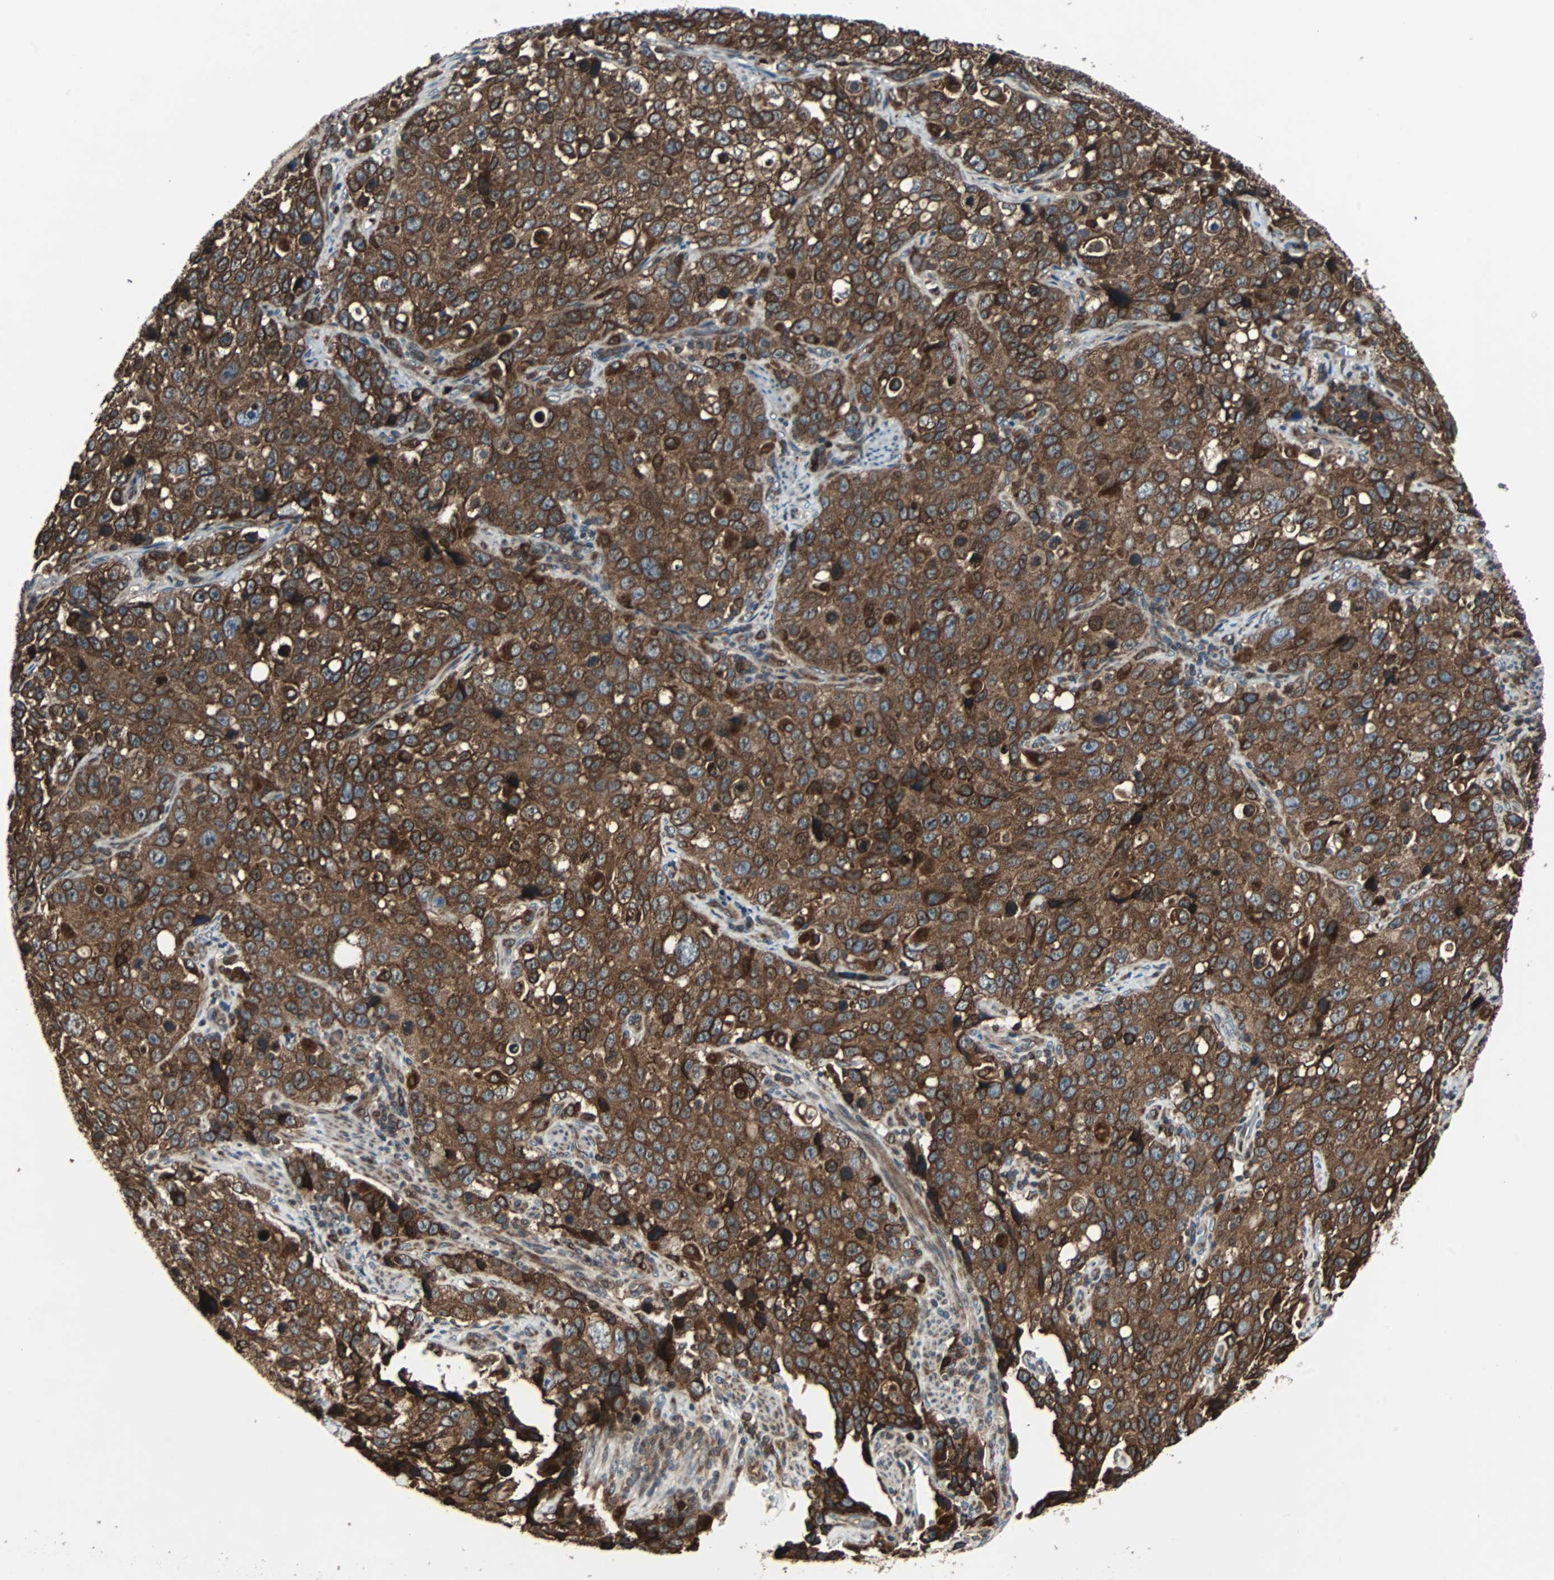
{"staining": {"intensity": "strong", "quantity": ">75%", "location": "cytoplasmic/membranous"}, "tissue": "stomach cancer", "cell_type": "Tumor cells", "image_type": "cancer", "snomed": [{"axis": "morphology", "description": "Normal tissue, NOS"}, {"axis": "morphology", "description": "Adenocarcinoma, NOS"}, {"axis": "topography", "description": "Stomach"}], "caption": "Stomach cancer (adenocarcinoma) stained with DAB IHC exhibits high levels of strong cytoplasmic/membranous positivity in approximately >75% of tumor cells. The protein is shown in brown color, while the nuclei are stained blue.", "gene": "RAB7A", "patient": {"sex": "male", "age": 48}}